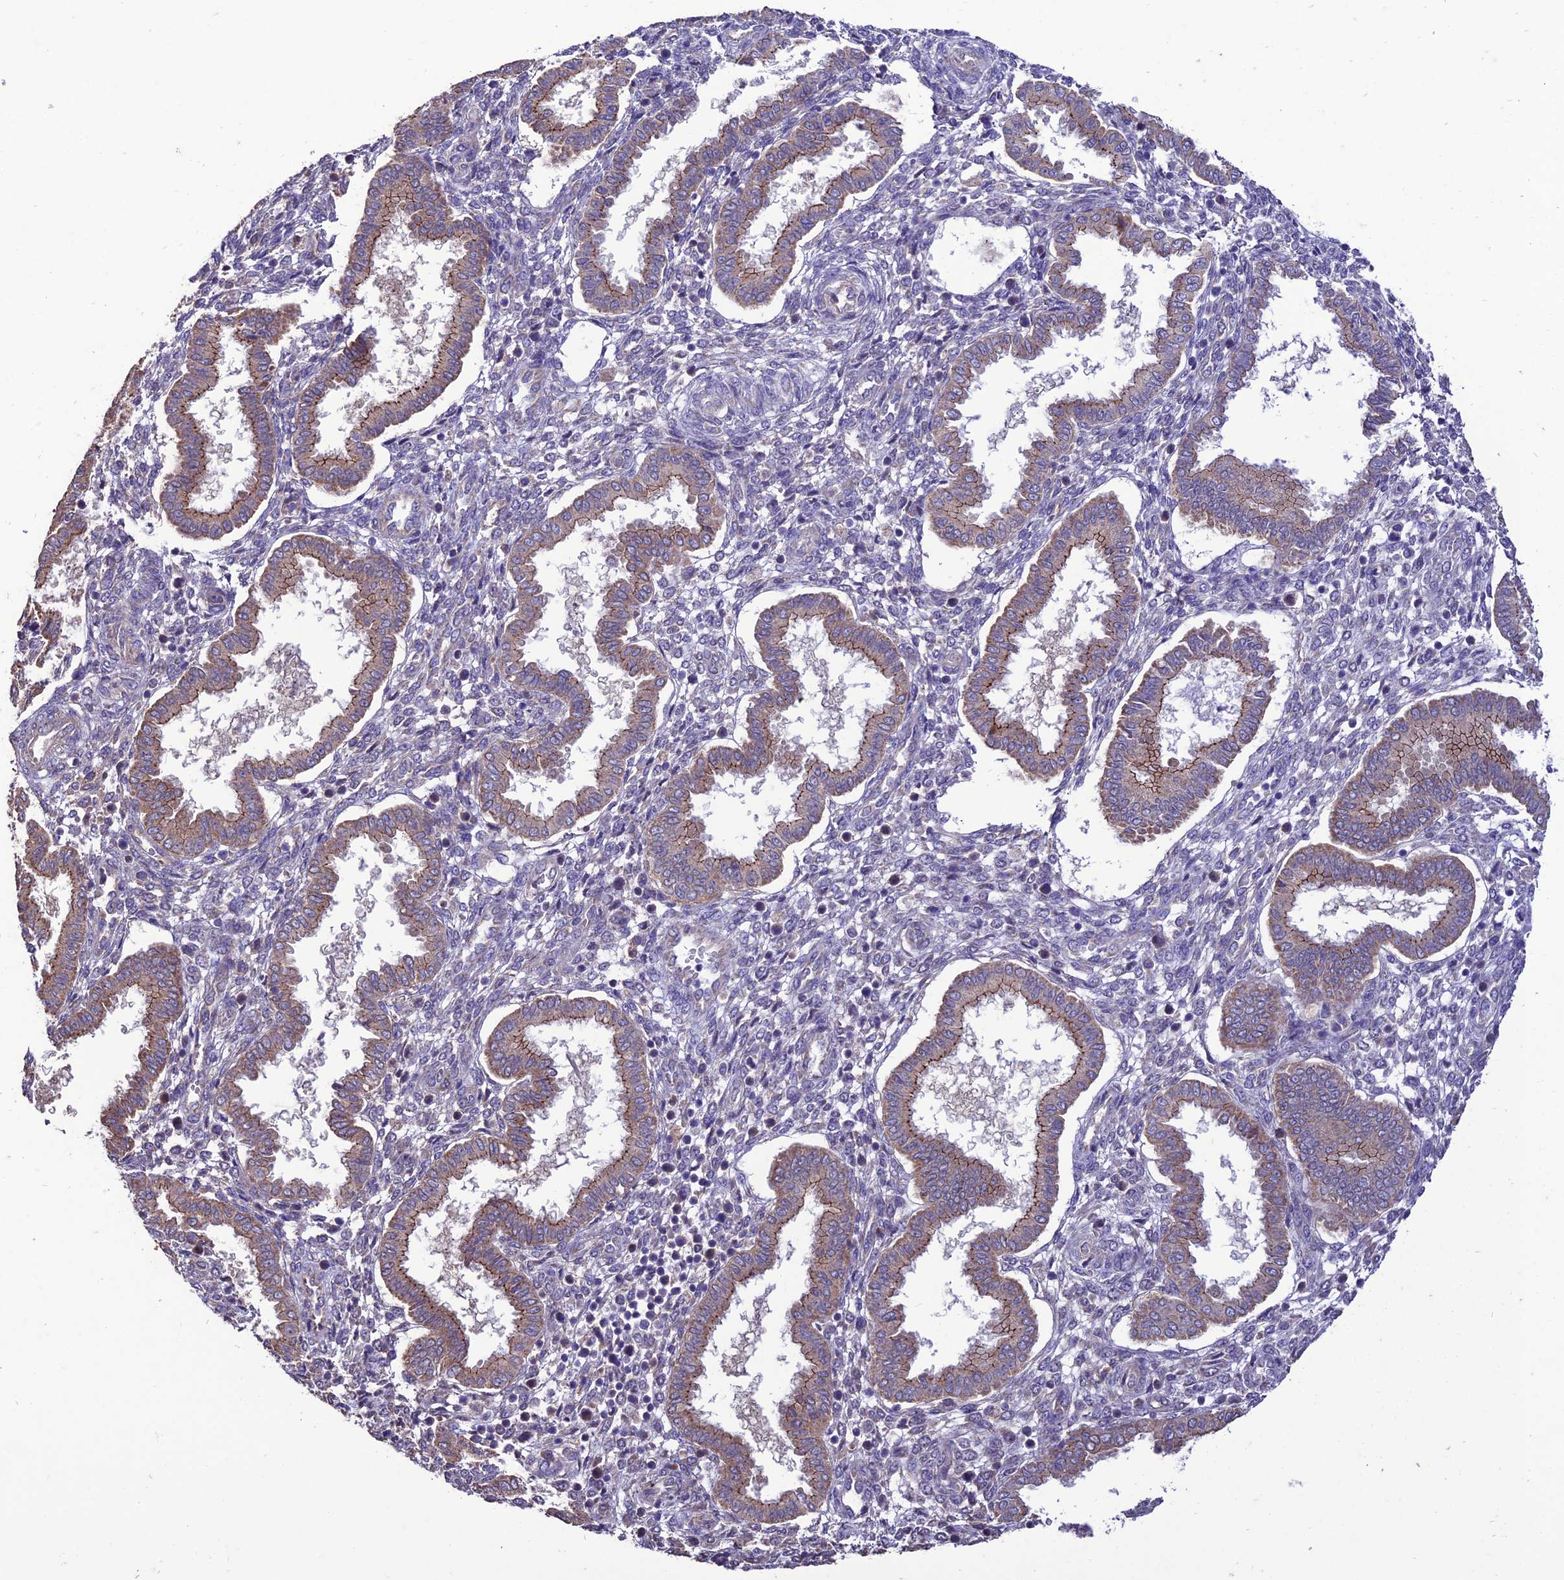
{"staining": {"intensity": "negative", "quantity": "none", "location": "none"}, "tissue": "endometrium", "cell_type": "Cells in endometrial stroma", "image_type": "normal", "snomed": [{"axis": "morphology", "description": "Normal tissue, NOS"}, {"axis": "topography", "description": "Endometrium"}], "caption": "High power microscopy image of an IHC photomicrograph of benign endometrium, revealing no significant positivity in cells in endometrial stroma.", "gene": "HOGA1", "patient": {"sex": "female", "age": 24}}